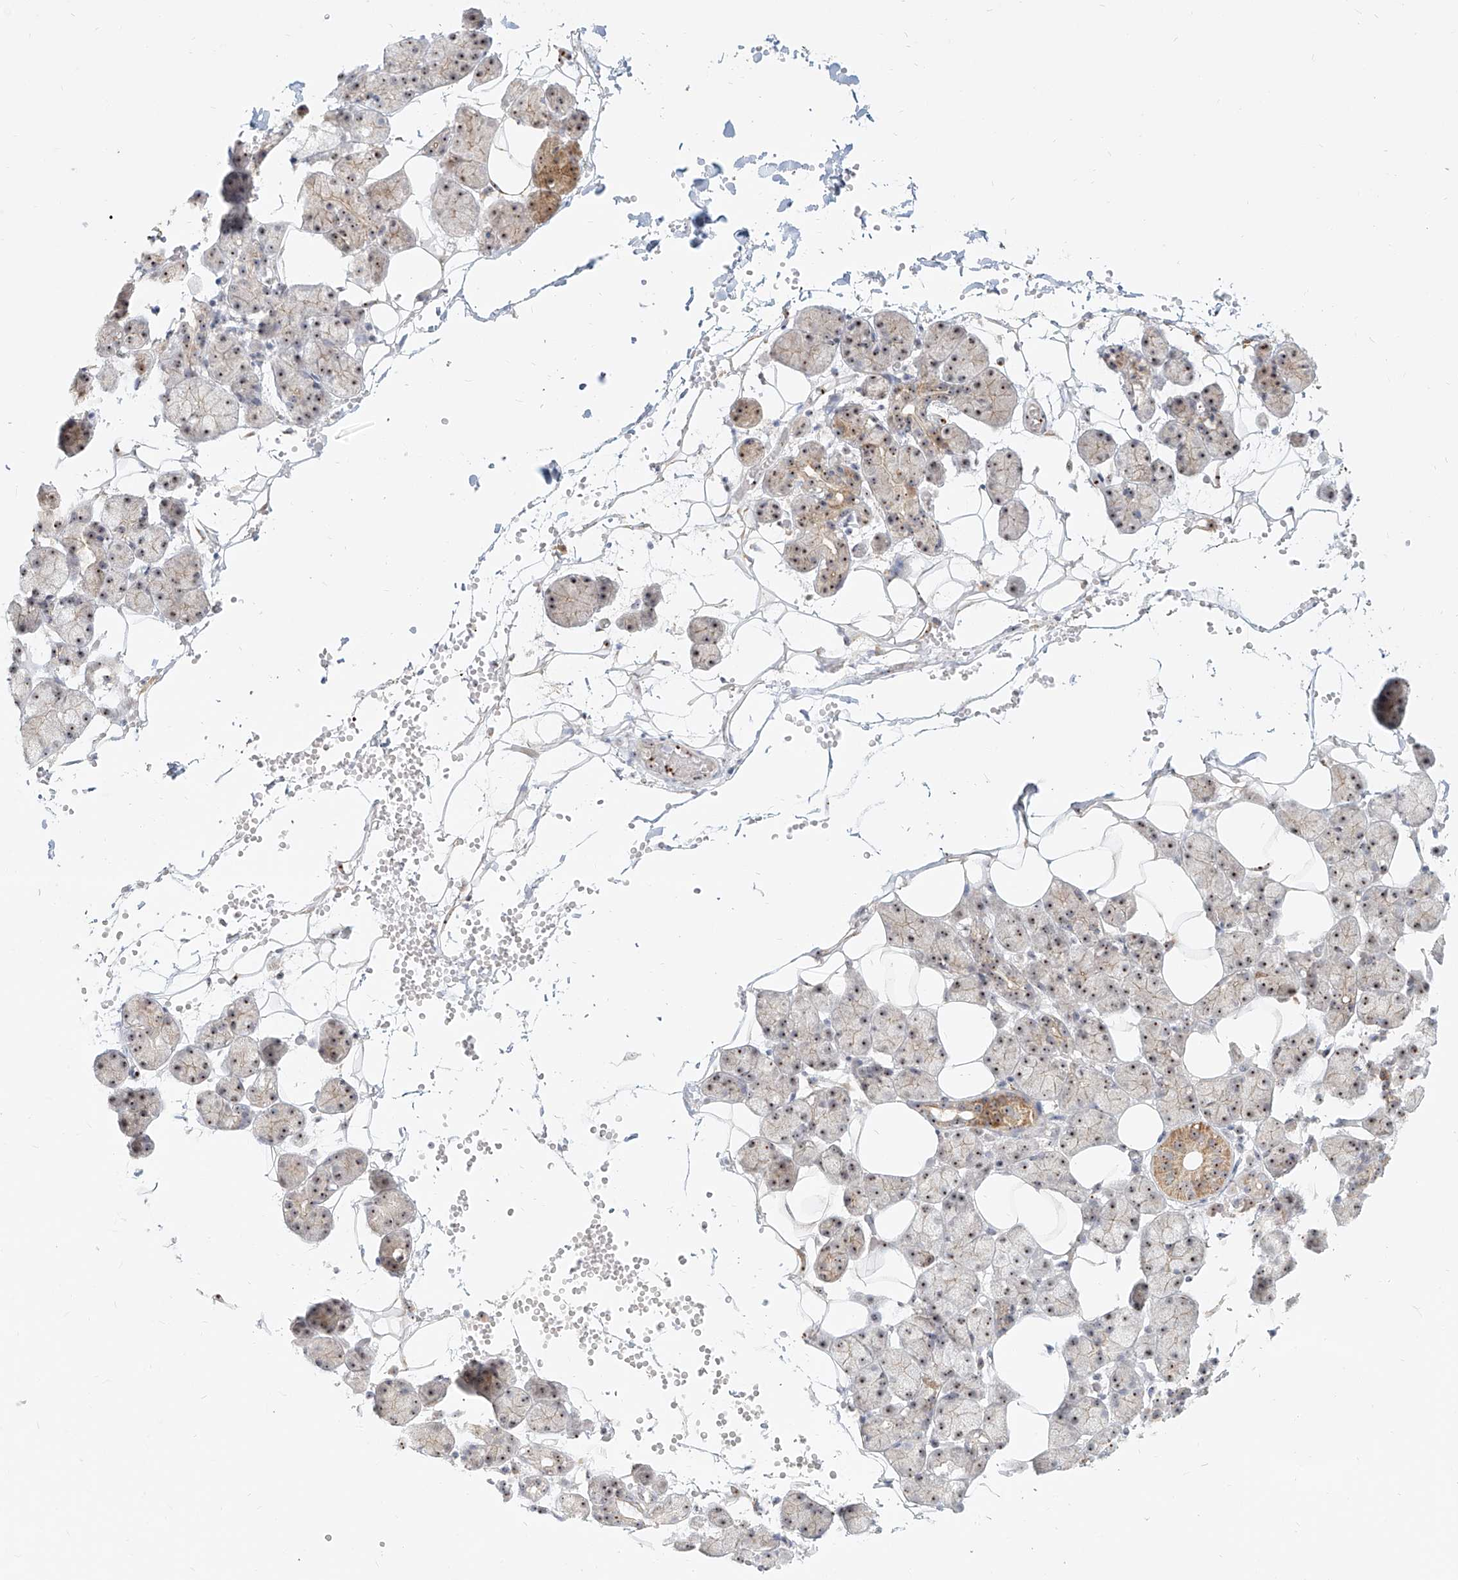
{"staining": {"intensity": "moderate", "quantity": ">75%", "location": "cytoplasmic/membranous,nuclear"}, "tissue": "salivary gland", "cell_type": "Glandular cells", "image_type": "normal", "snomed": [{"axis": "morphology", "description": "Normal tissue, NOS"}, {"axis": "topography", "description": "Salivary gland"}], "caption": "Protein expression analysis of normal human salivary gland reveals moderate cytoplasmic/membranous,nuclear expression in approximately >75% of glandular cells. The protein of interest is stained brown, and the nuclei are stained in blue (DAB IHC with brightfield microscopy, high magnification).", "gene": "BYSL", "patient": {"sex": "female", "age": 33}}